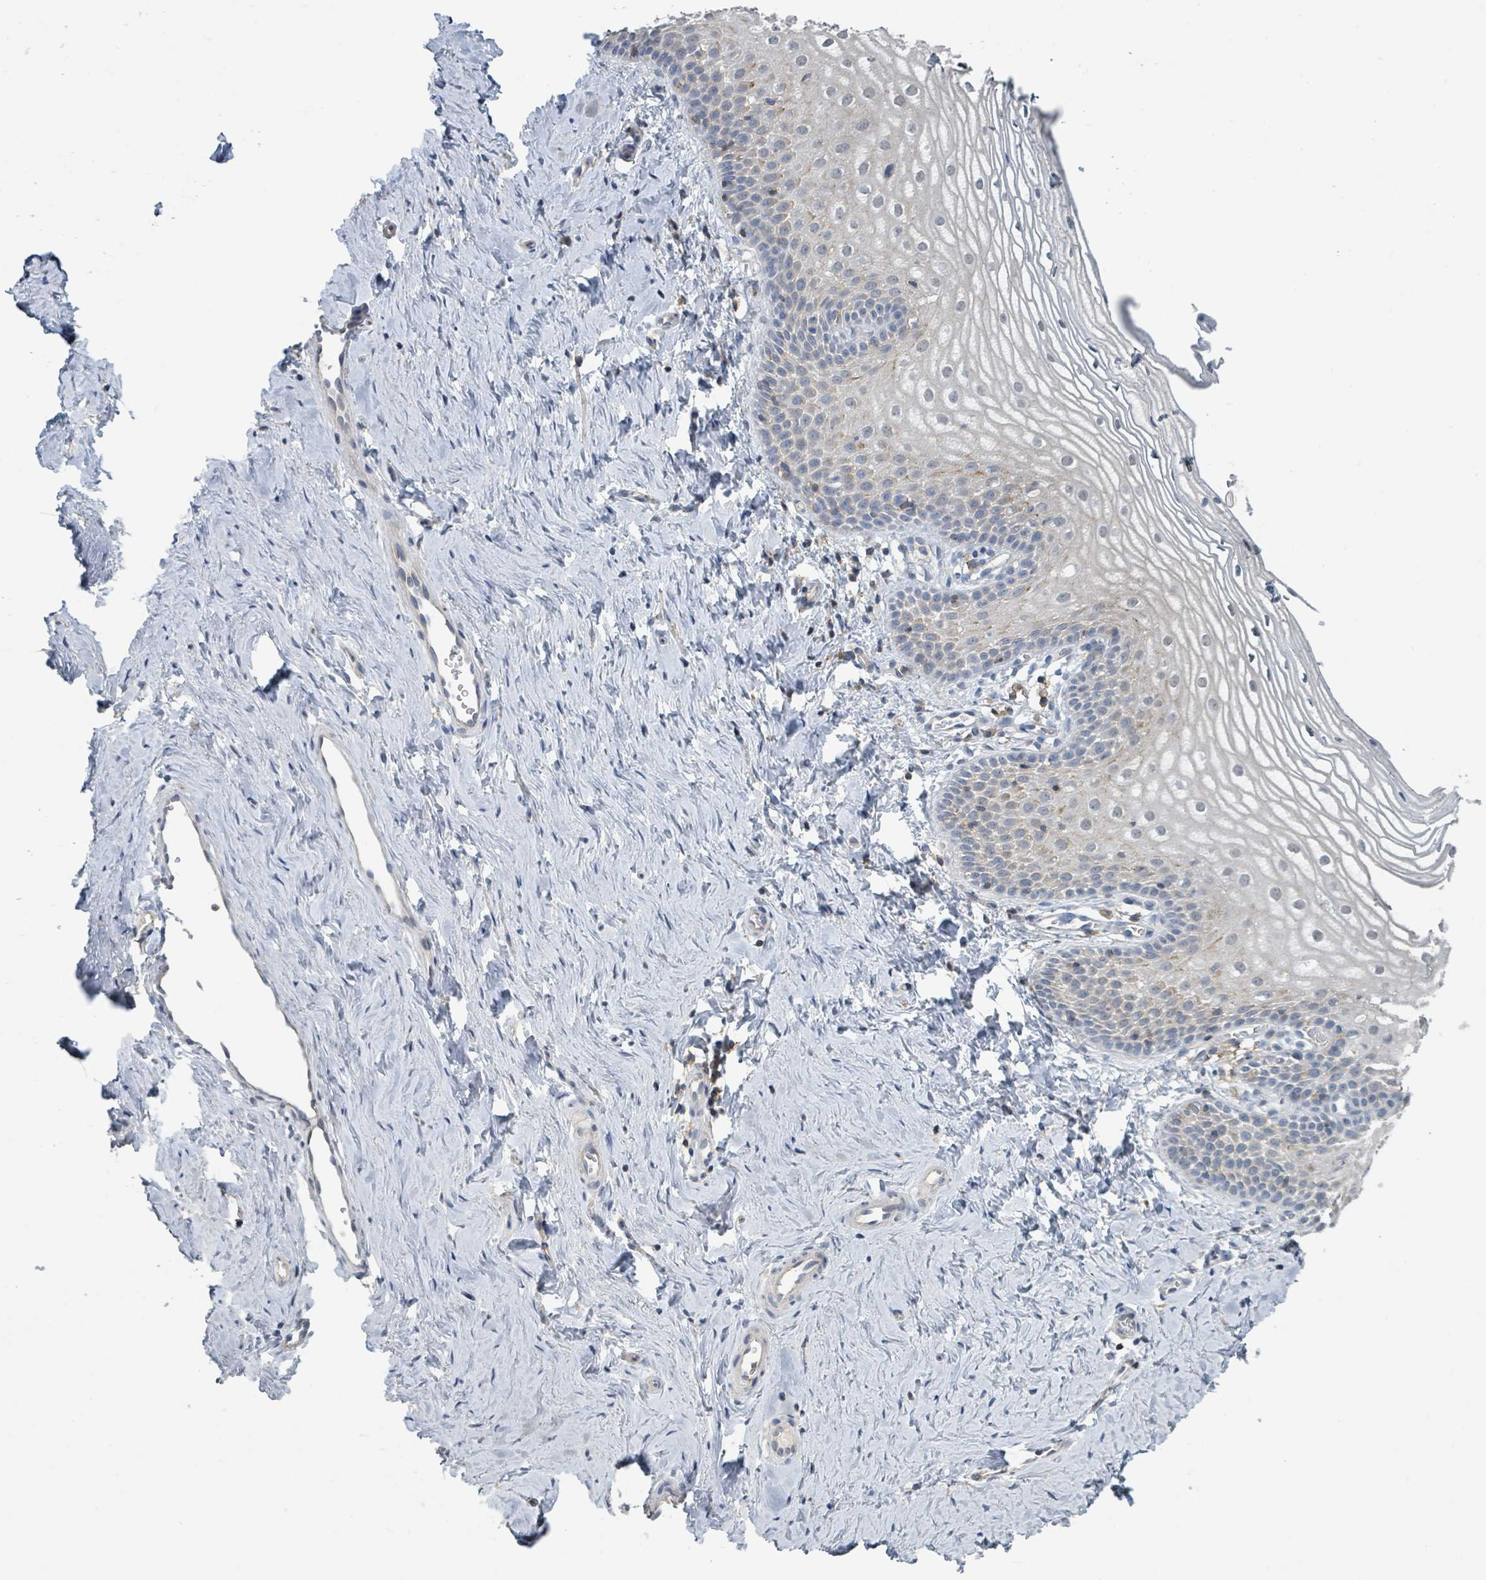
{"staining": {"intensity": "weak", "quantity": "<25%", "location": "cytoplasmic/membranous"}, "tissue": "vagina", "cell_type": "Squamous epithelial cells", "image_type": "normal", "snomed": [{"axis": "morphology", "description": "Normal tissue, NOS"}, {"axis": "topography", "description": "Vagina"}], "caption": "This is an immunohistochemistry photomicrograph of benign human vagina. There is no expression in squamous epithelial cells.", "gene": "LRRC42", "patient": {"sex": "female", "age": 56}}